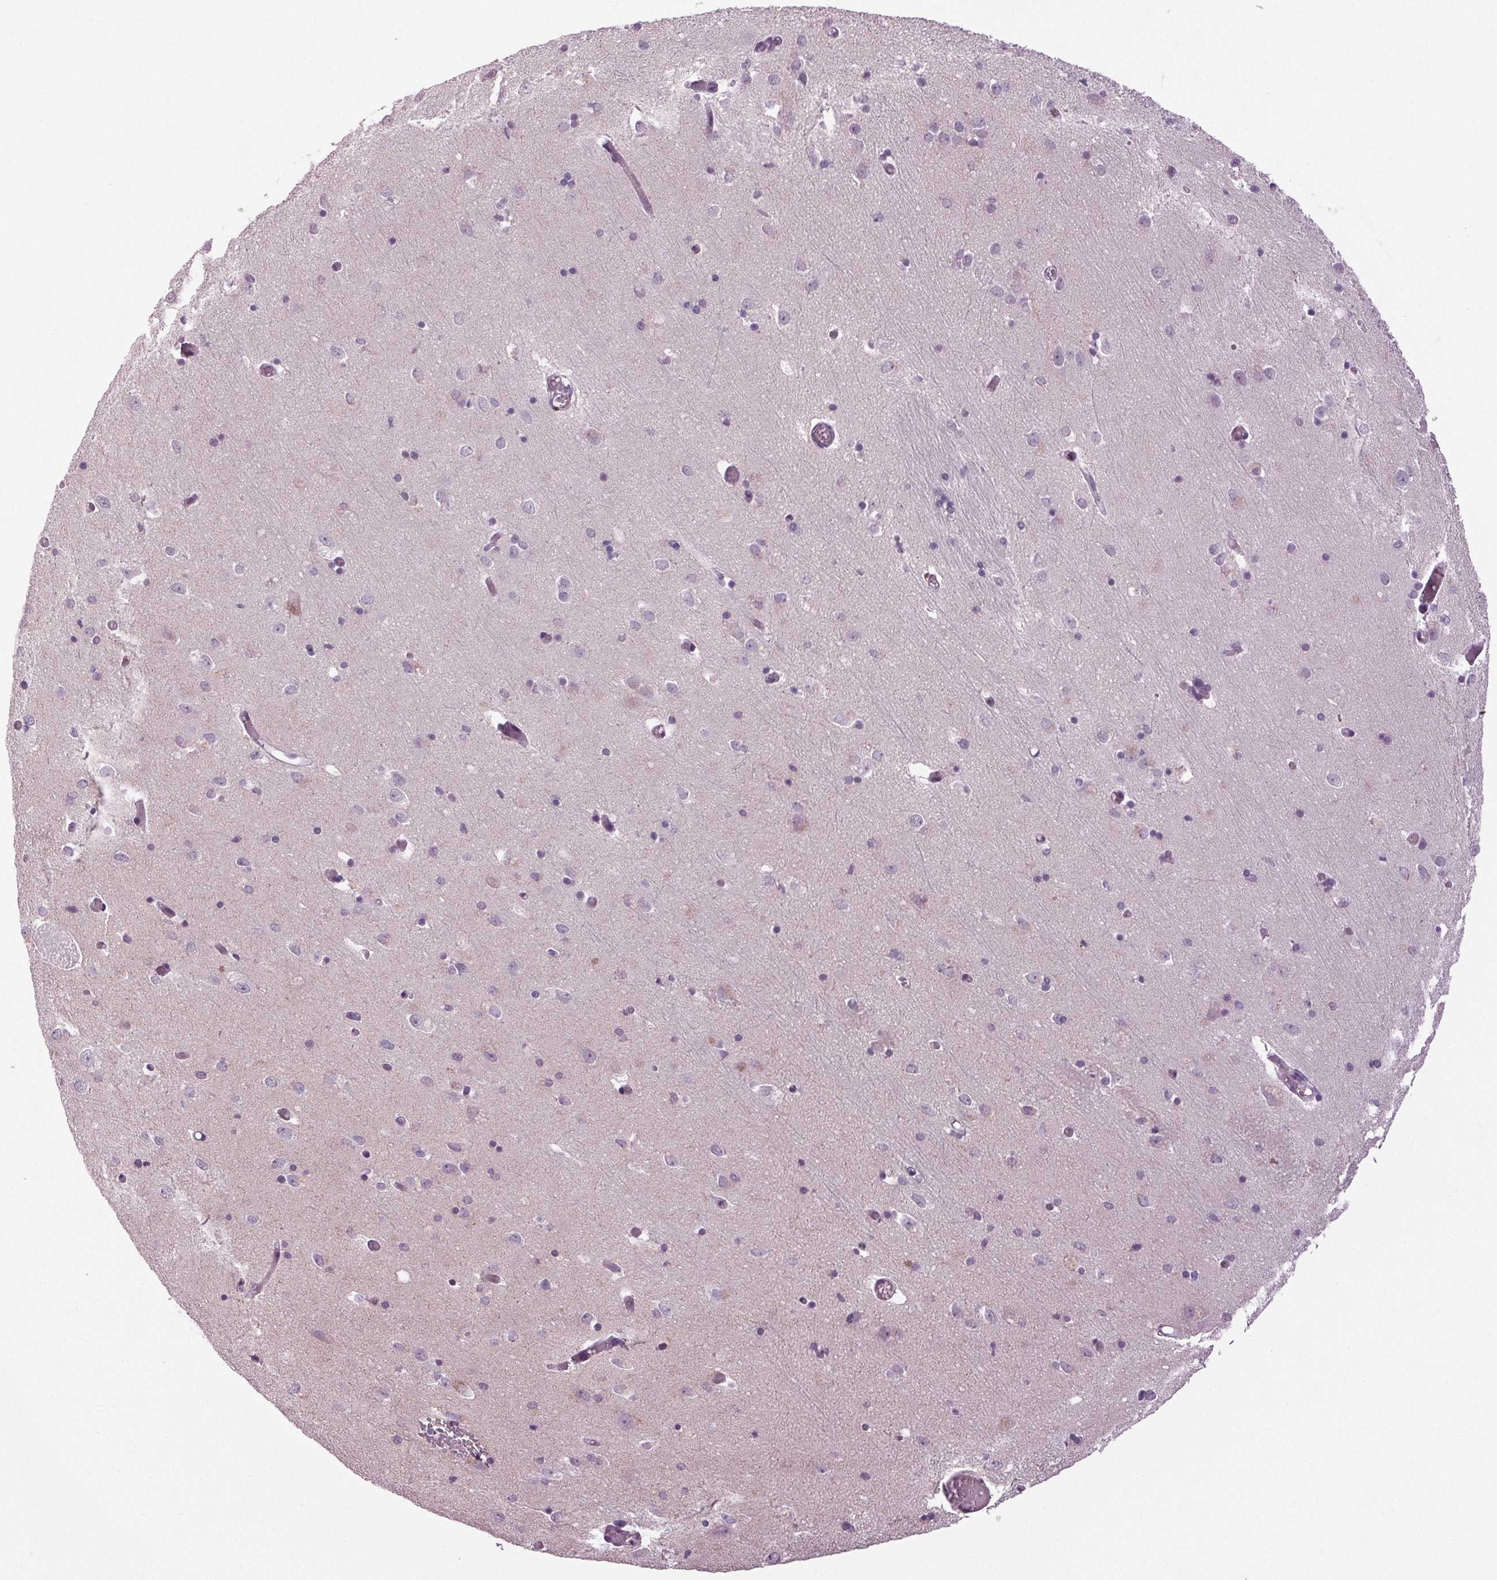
{"staining": {"intensity": "negative", "quantity": "none", "location": "none"}, "tissue": "caudate", "cell_type": "Glial cells", "image_type": "normal", "snomed": [{"axis": "morphology", "description": "Normal tissue, NOS"}, {"axis": "topography", "description": "Lateral ventricle wall"}, {"axis": "topography", "description": "Hippocampus"}], "caption": "Immunohistochemistry (IHC) image of benign caudate: caudate stained with DAB (3,3'-diaminobenzidine) exhibits no significant protein staining in glial cells. The staining was performed using DAB (3,3'-diaminobenzidine) to visualize the protein expression in brown, while the nuclei were stained in blue with hematoxylin (Magnification: 20x).", "gene": "DNAH12", "patient": {"sex": "female", "age": 63}}